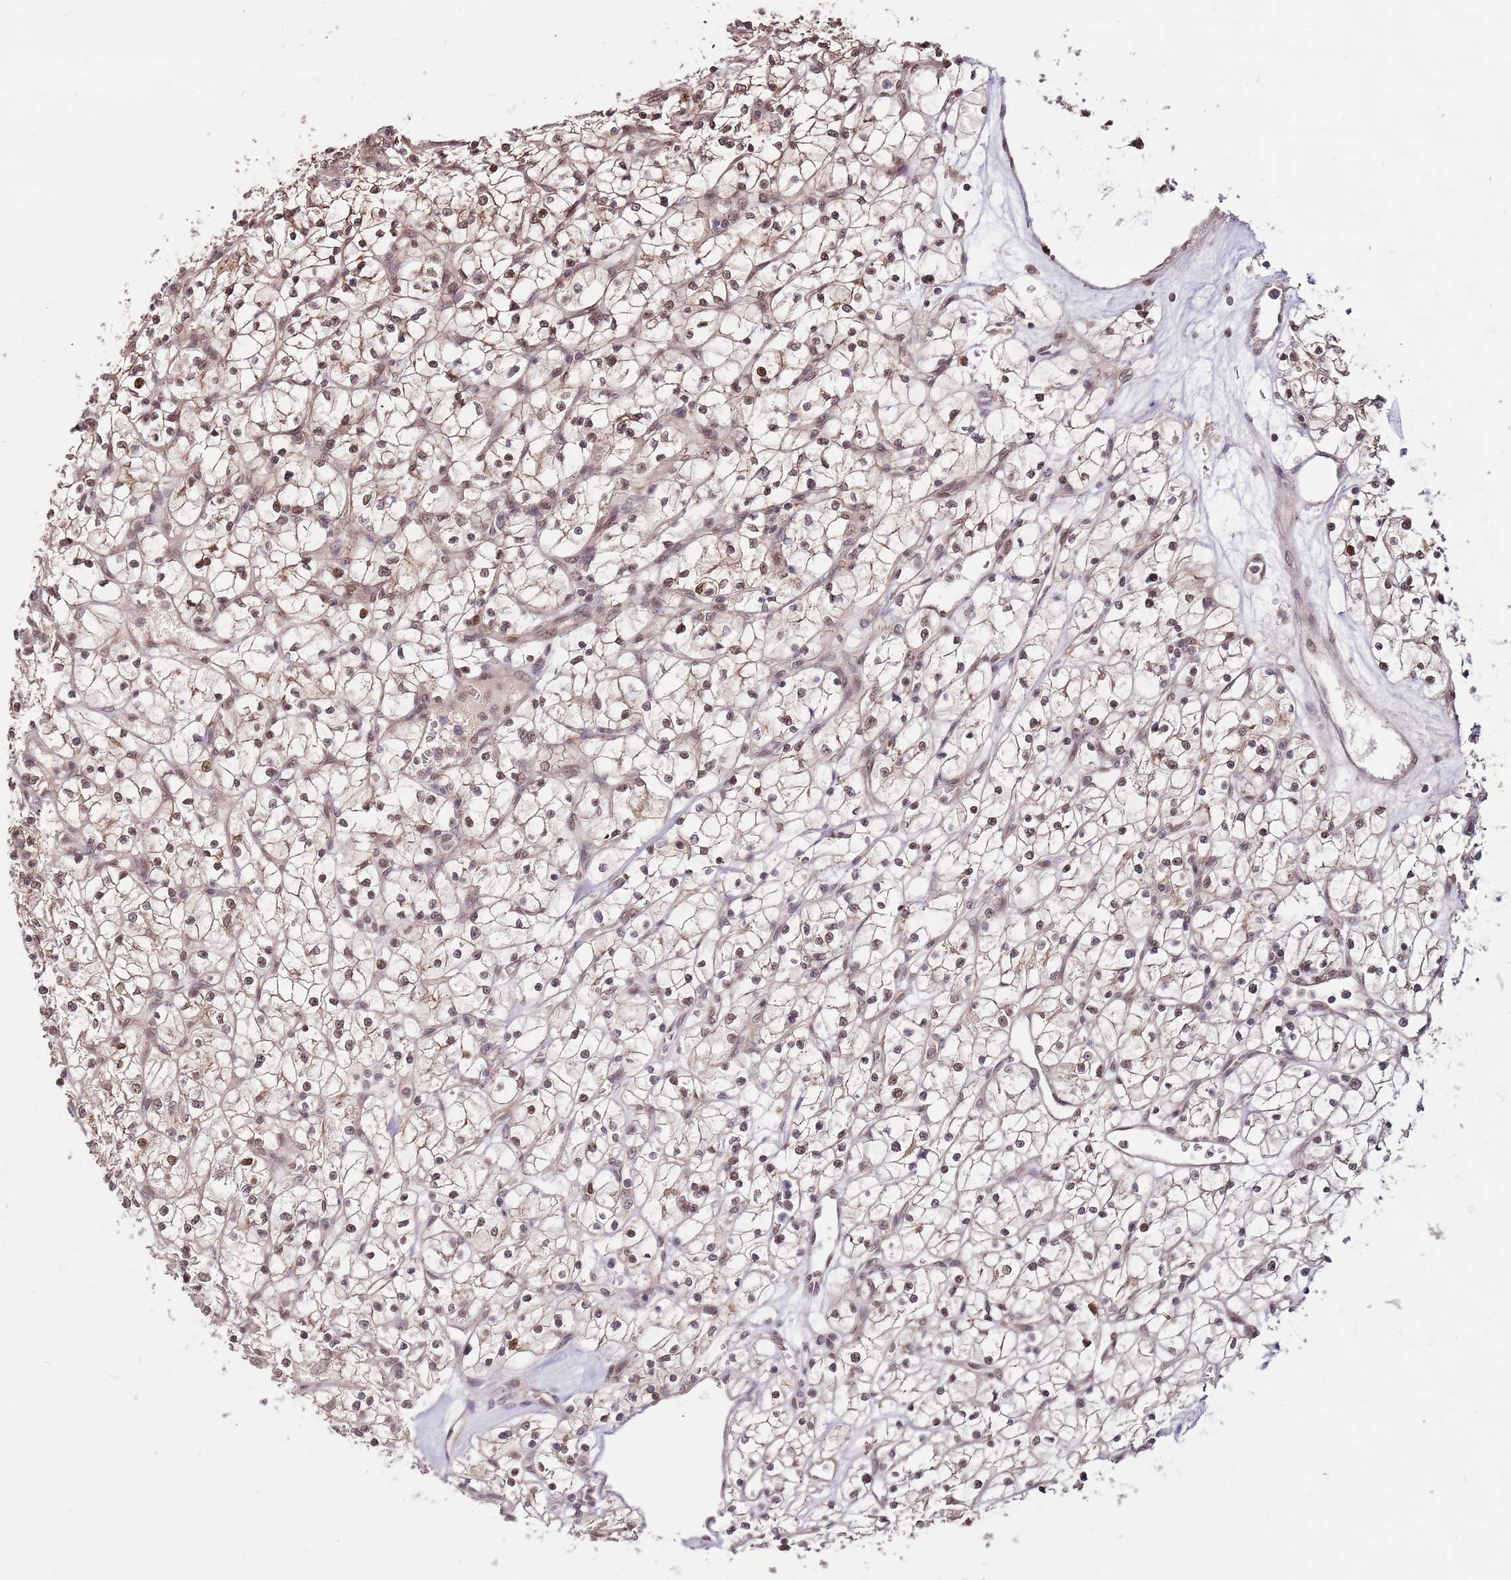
{"staining": {"intensity": "moderate", "quantity": "25%-75%", "location": "nuclear"}, "tissue": "renal cancer", "cell_type": "Tumor cells", "image_type": "cancer", "snomed": [{"axis": "morphology", "description": "Adenocarcinoma, NOS"}, {"axis": "topography", "description": "Kidney"}], "caption": "Human renal cancer stained with a protein marker displays moderate staining in tumor cells.", "gene": "RIF1", "patient": {"sex": "female", "age": 64}}